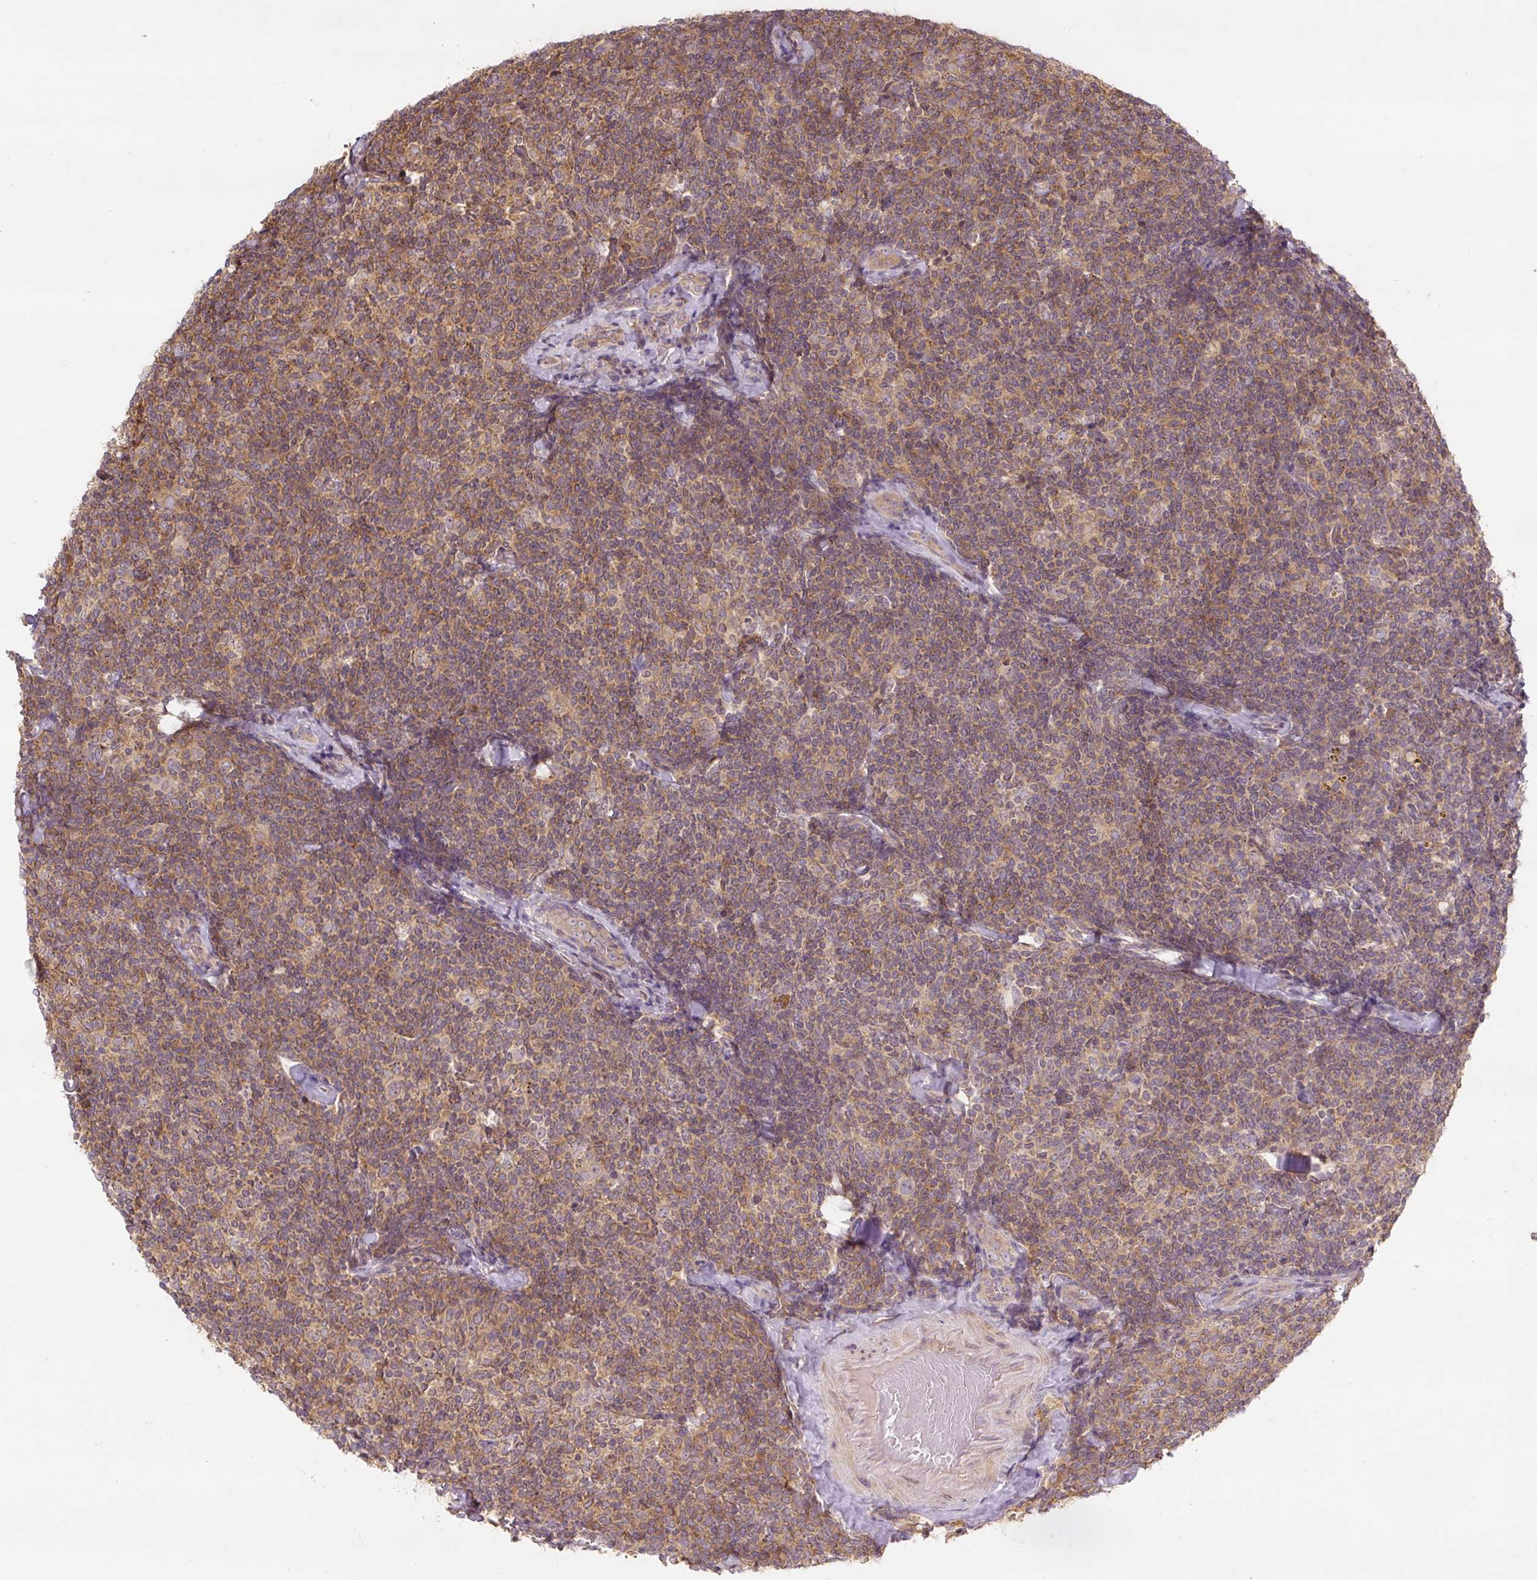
{"staining": {"intensity": "moderate", "quantity": "25%-75%", "location": "cytoplasmic/membranous"}, "tissue": "lymphoma", "cell_type": "Tumor cells", "image_type": "cancer", "snomed": [{"axis": "morphology", "description": "Malignant lymphoma, non-Hodgkin's type, Low grade"}, {"axis": "topography", "description": "Lymph node"}], "caption": "Protein expression analysis of human low-grade malignant lymphoma, non-Hodgkin's type reveals moderate cytoplasmic/membranous expression in about 25%-75% of tumor cells. (Brightfield microscopy of DAB IHC at high magnification).", "gene": "C2orf73", "patient": {"sex": "female", "age": 56}}